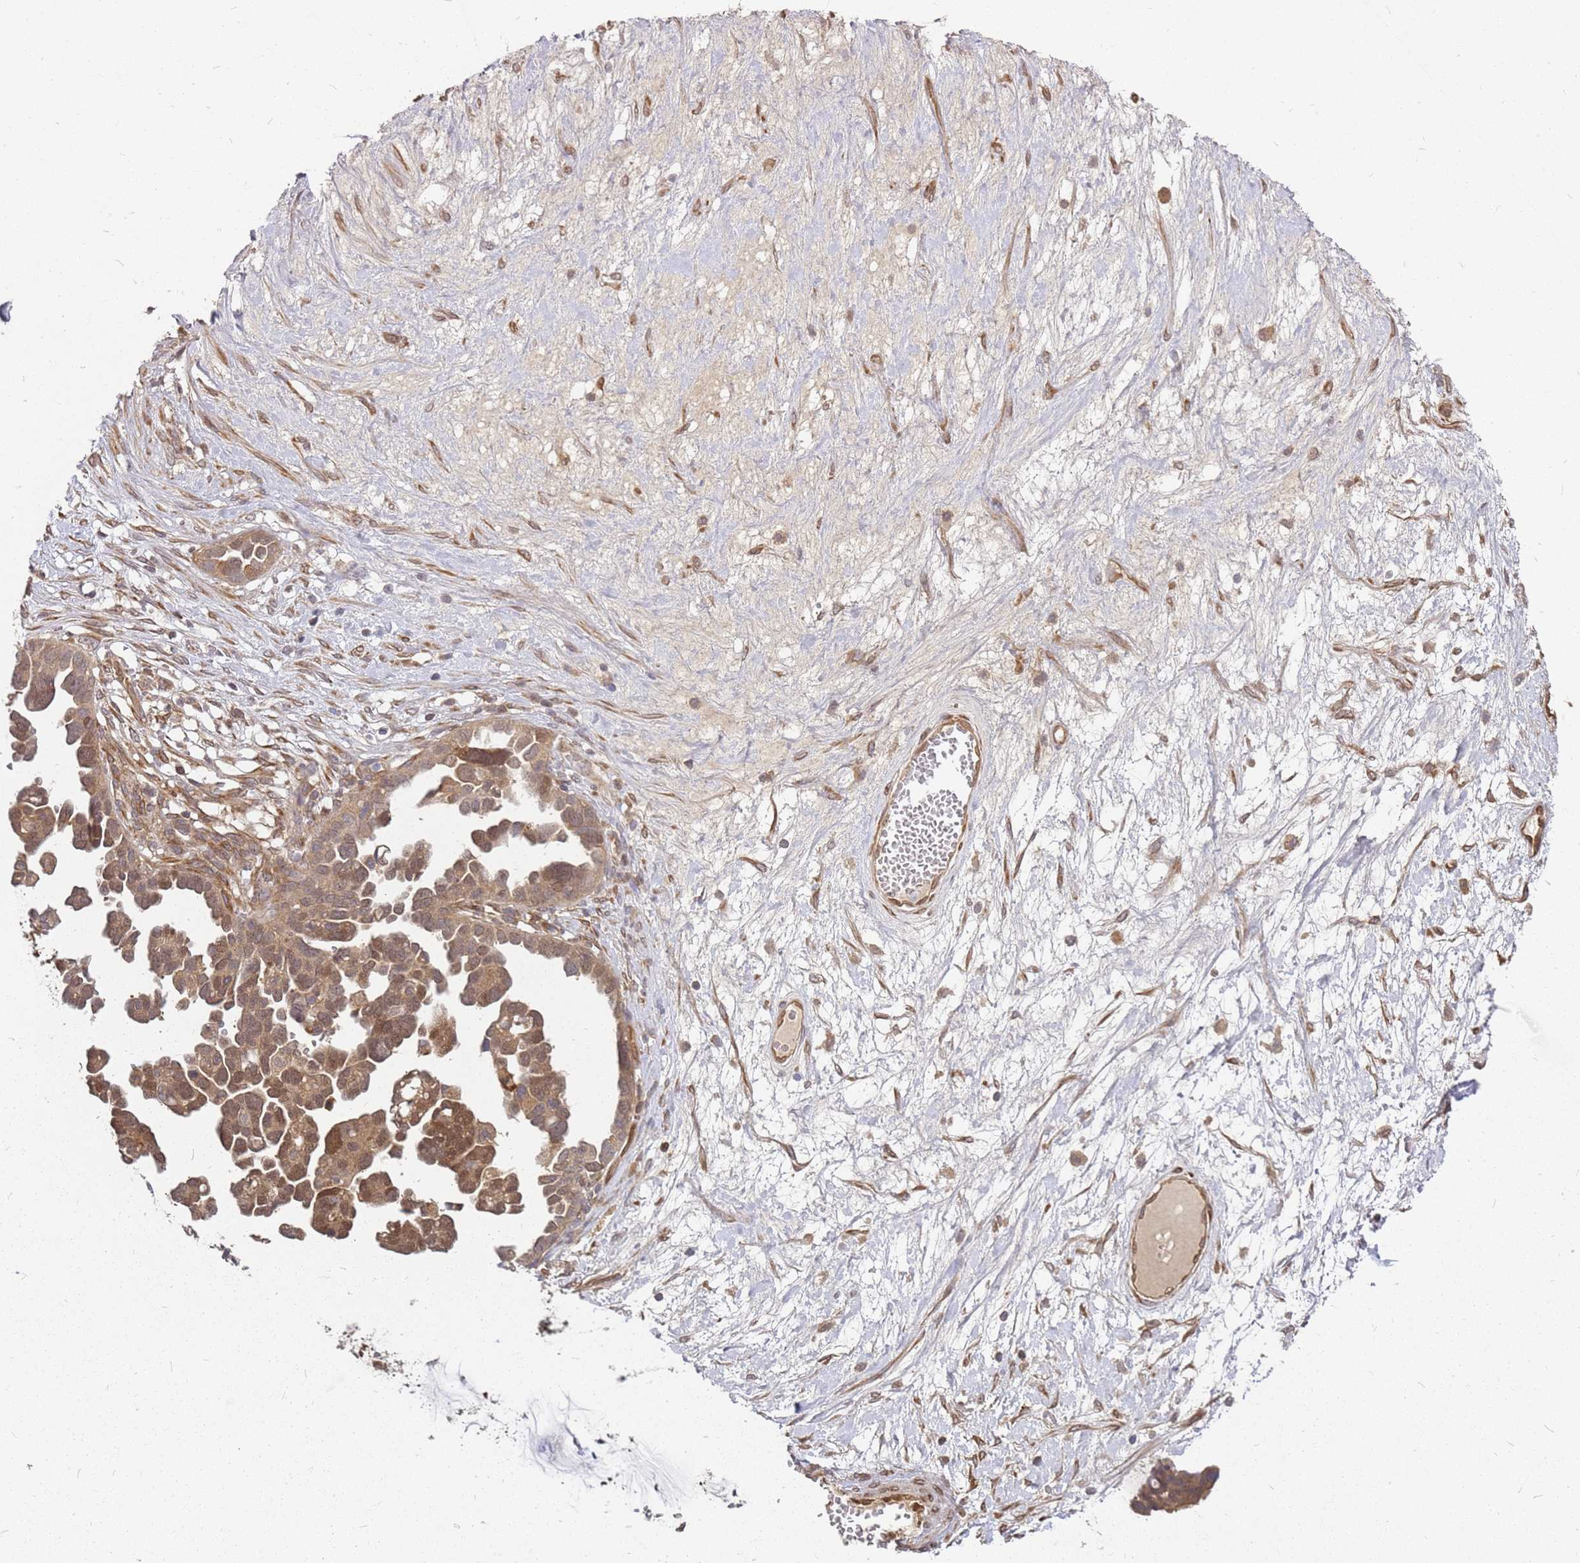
{"staining": {"intensity": "moderate", "quantity": ">75%", "location": "cytoplasmic/membranous,nuclear"}, "tissue": "ovarian cancer", "cell_type": "Tumor cells", "image_type": "cancer", "snomed": [{"axis": "morphology", "description": "Cystadenocarcinoma, serous, NOS"}, {"axis": "topography", "description": "Ovary"}], "caption": "Ovarian serous cystadenocarcinoma stained for a protein demonstrates moderate cytoplasmic/membranous and nuclear positivity in tumor cells.", "gene": "NUDT14", "patient": {"sex": "female", "age": 54}}